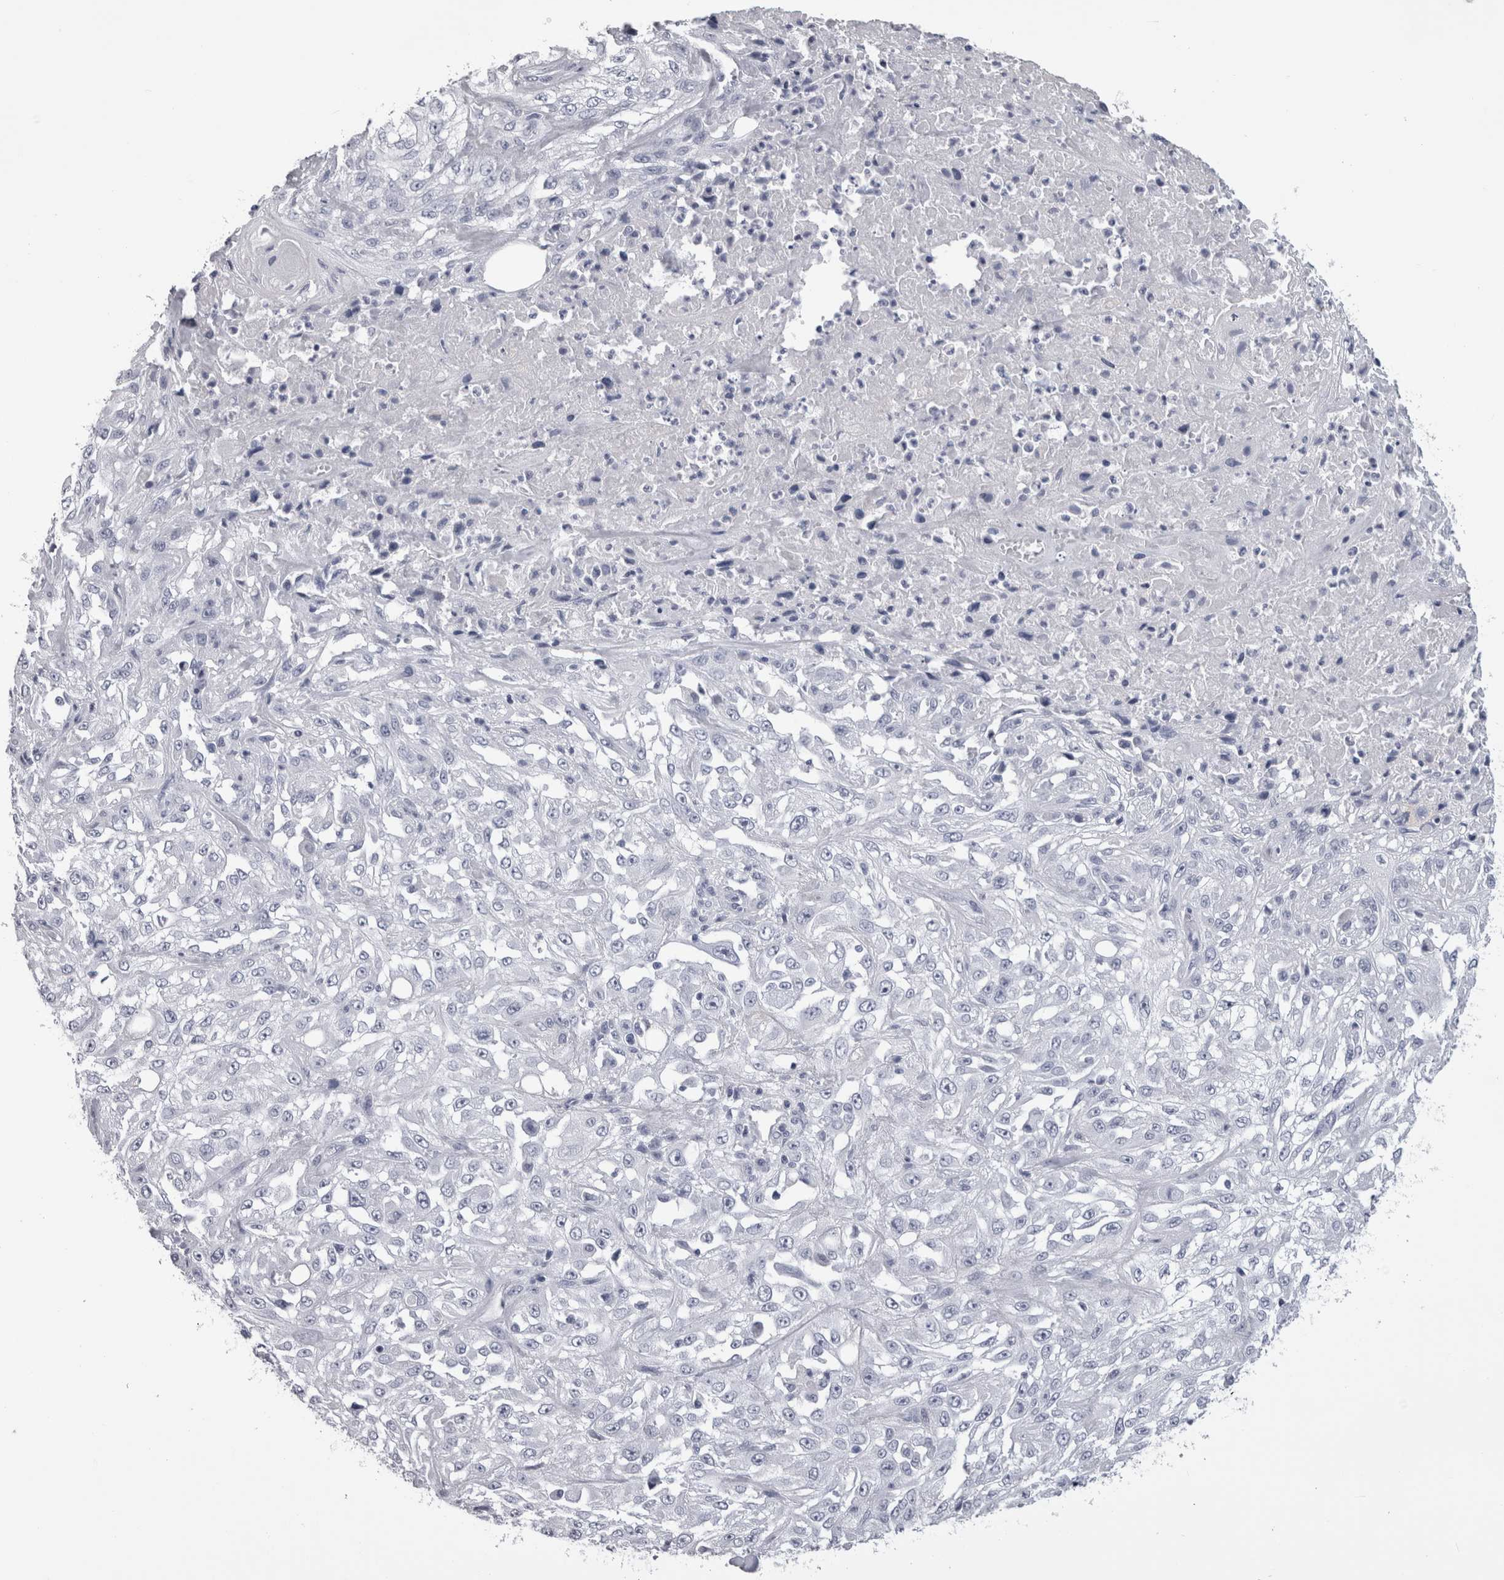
{"staining": {"intensity": "negative", "quantity": "none", "location": "none"}, "tissue": "skin cancer", "cell_type": "Tumor cells", "image_type": "cancer", "snomed": [{"axis": "morphology", "description": "Squamous cell carcinoma, NOS"}, {"axis": "morphology", "description": "Squamous cell carcinoma, metastatic, NOS"}, {"axis": "topography", "description": "Skin"}, {"axis": "topography", "description": "Lymph node"}], "caption": "Metastatic squamous cell carcinoma (skin) was stained to show a protein in brown. There is no significant positivity in tumor cells.", "gene": "AFMID", "patient": {"sex": "male", "age": 75}}